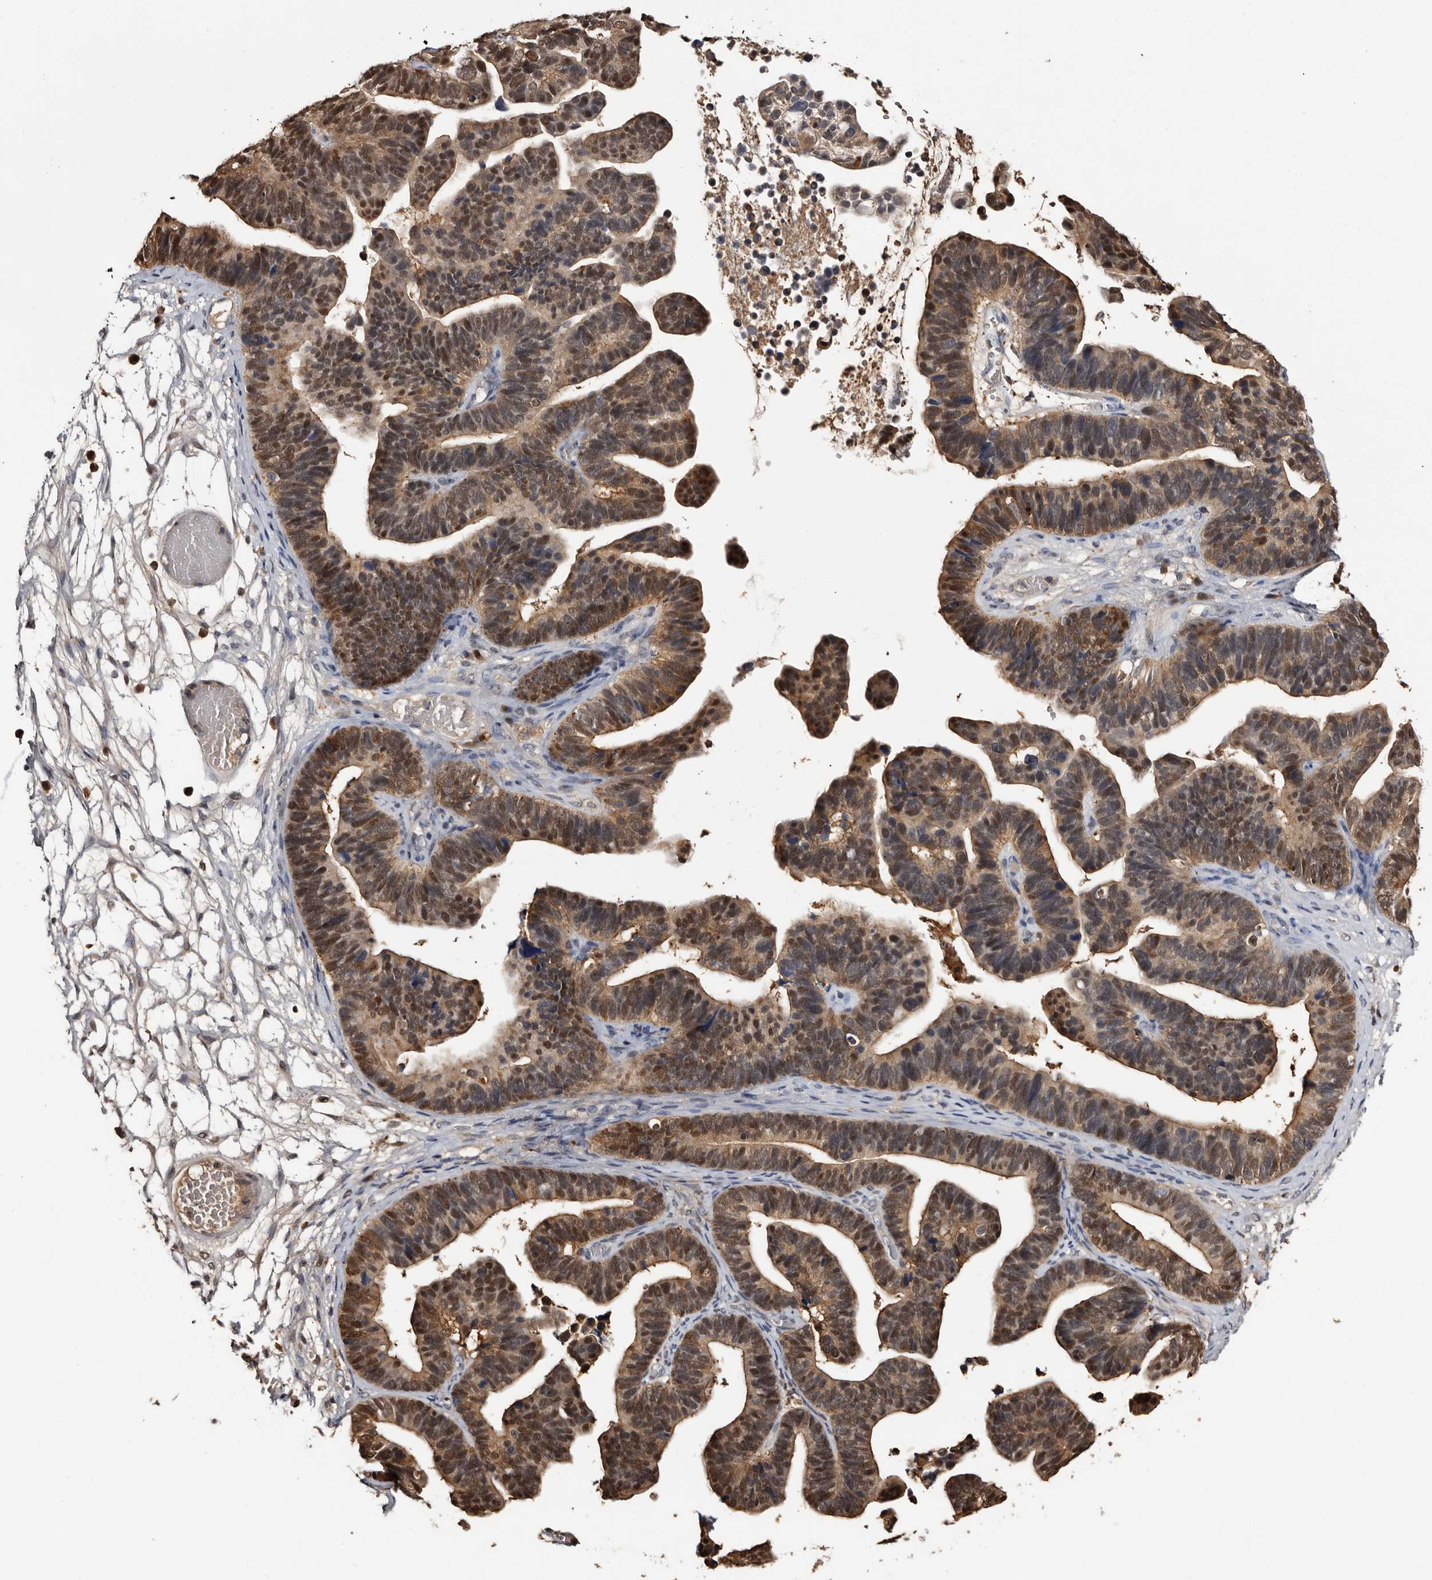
{"staining": {"intensity": "moderate", "quantity": ">75%", "location": "cytoplasmic/membranous,nuclear"}, "tissue": "ovarian cancer", "cell_type": "Tumor cells", "image_type": "cancer", "snomed": [{"axis": "morphology", "description": "Cystadenocarcinoma, serous, NOS"}, {"axis": "topography", "description": "Ovary"}], "caption": "A high-resolution histopathology image shows immunohistochemistry staining of serous cystadenocarcinoma (ovarian), which displays moderate cytoplasmic/membranous and nuclear staining in approximately >75% of tumor cells.", "gene": "DNPH1", "patient": {"sex": "female", "age": 56}}